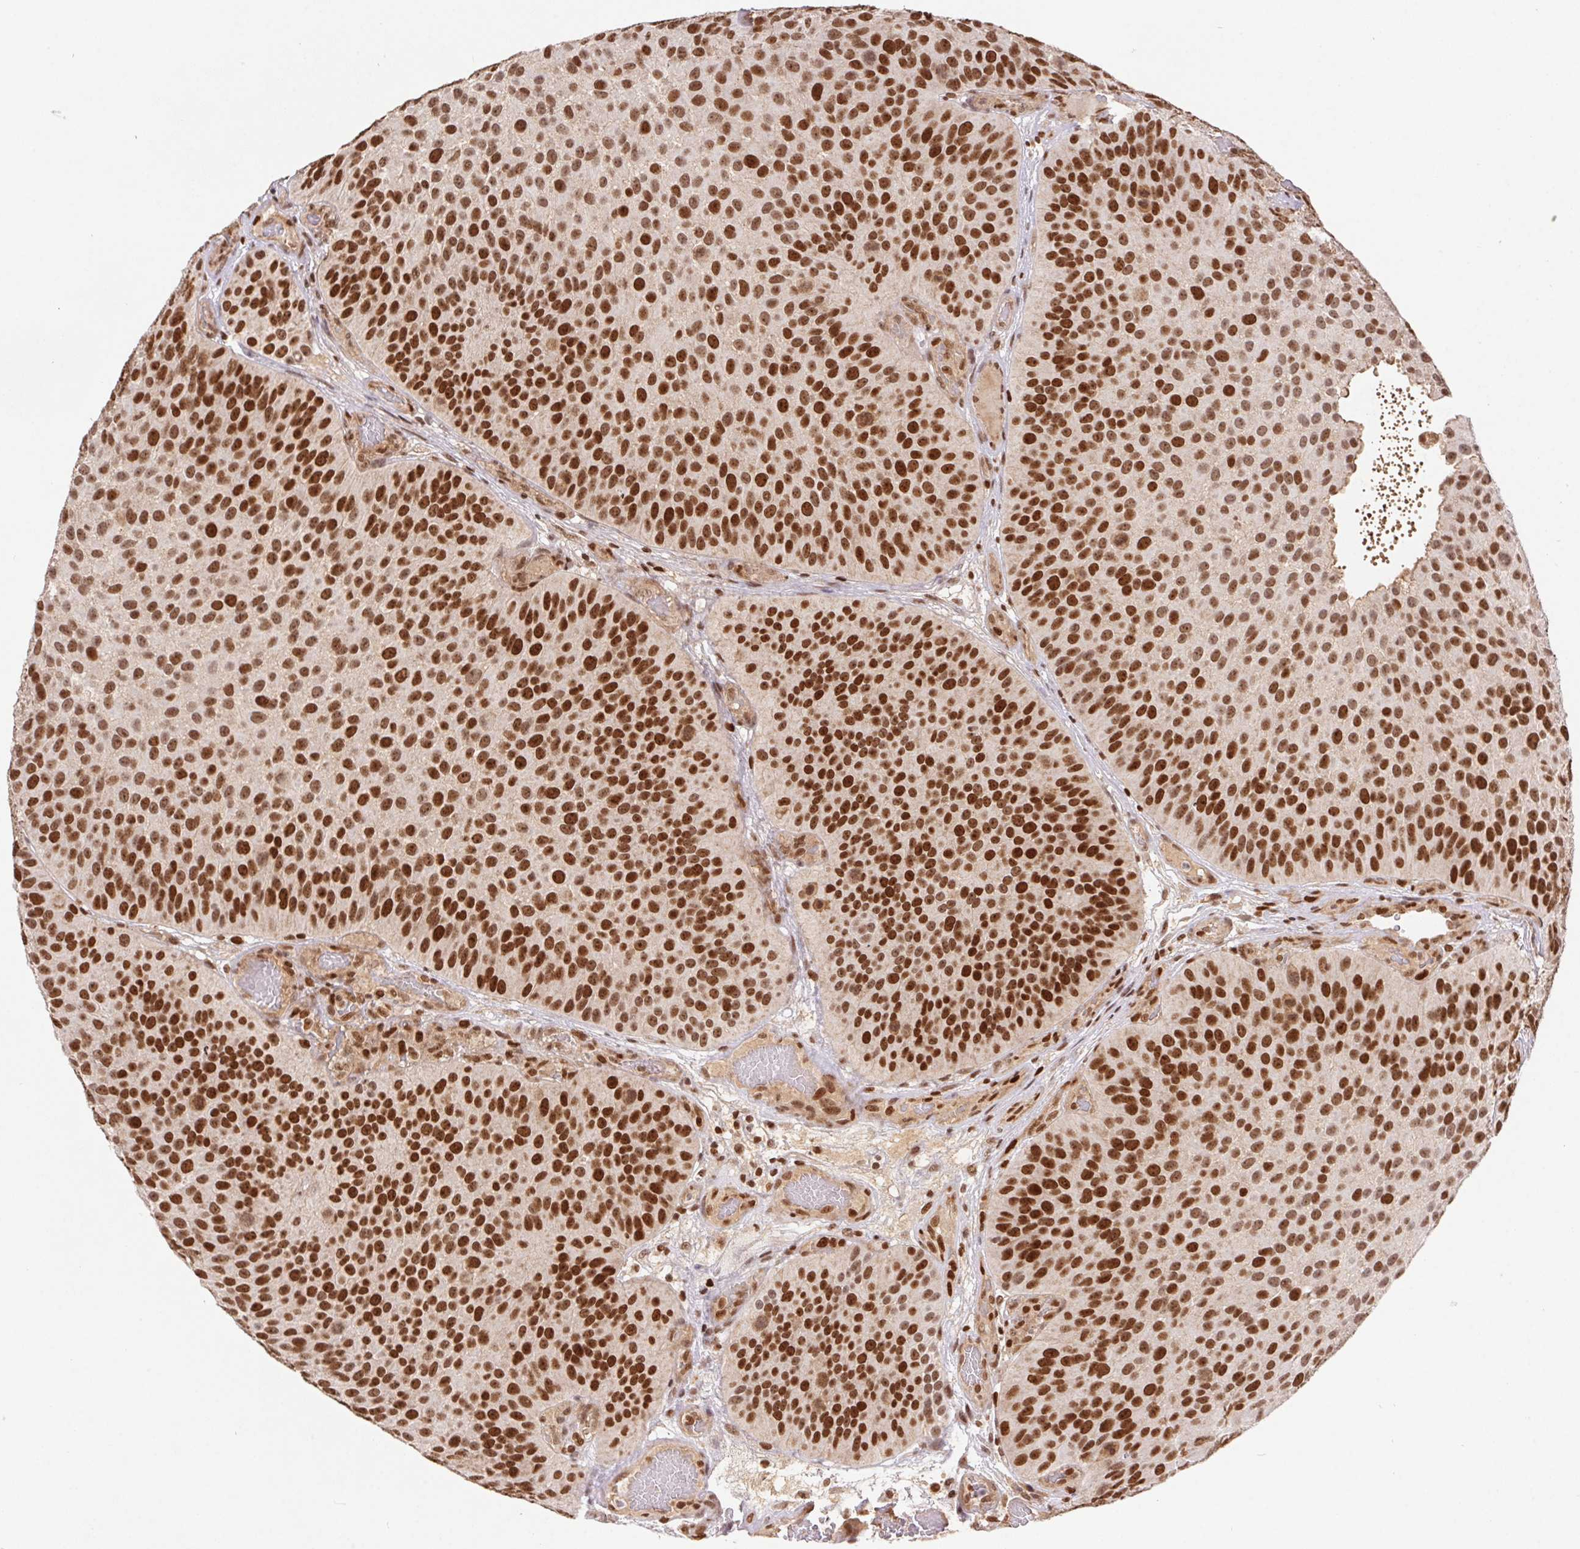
{"staining": {"intensity": "strong", "quantity": ">75%", "location": "nuclear"}, "tissue": "urothelial cancer", "cell_type": "Tumor cells", "image_type": "cancer", "snomed": [{"axis": "morphology", "description": "Urothelial carcinoma, Low grade"}, {"axis": "topography", "description": "Urinary bladder"}], "caption": "Tumor cells show high levels of strong nuclear expression in about >75% of cells in urothelial cancer. (IHC, brightfield microscopy, high magnification).", "gene": "POLD3", "patient": {"sex": "male", "age": 76}}